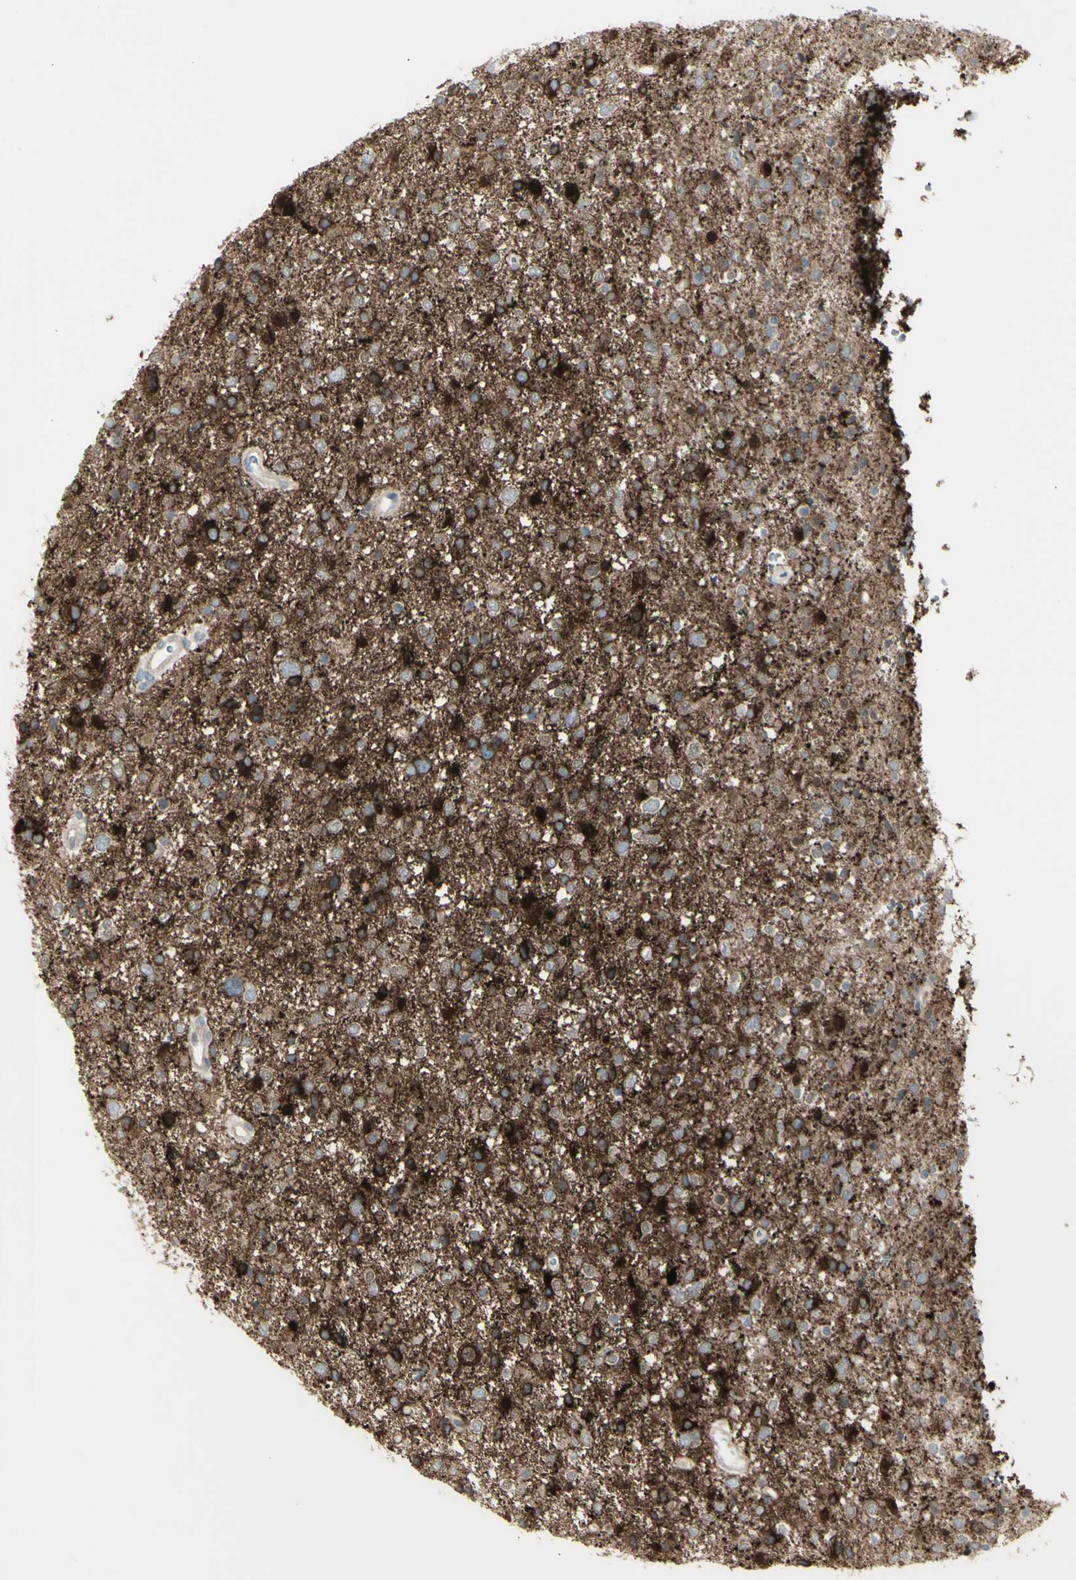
{"staining": {"intensity": "weak", "quantity": ">75%", "location": "cytoplasmic/membranous"}, "tissue": "glioma", "cell_type": "Tumor cells", "image_type": "cancer", "snomed": [{"axis": "morphology", "description": "Glioma, malignant, Low grade"}, {"axis": "topography", "description": "Brain"}], "caption": "This micrograph reveals IHC staining of human glioma, with low weak cytoplasmic/membranous staining in approximately >75% of tumor cells.", "gene": "SH3GL2", "patient": {"sex": "female", "age": 37}}